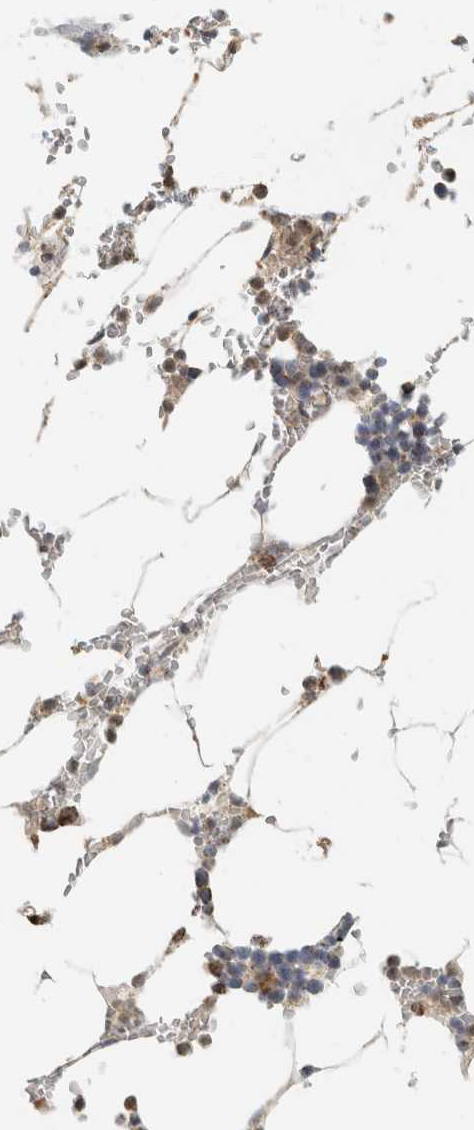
{"staining": {"intensity": "moderate", "quantity": "25%-75%", "location": "cytoplasmic/membranous"}, "tissue": "bone marrow", "cell_type": "Hematopoietic cells", "image_type": "normal", "snomed": [{"axis": "morphology", "description": "Normal tissue, NOS"}, {"axis": "topography", "description": "Bone marrow"}], "caption": "Approximately 25%-75% of hematopoietic cells in benign bone marrow show moderate cytoplasmic/membranous protein expression as visualized by brown immunohistochemical staining.", "gene": "CAPG", "patient": {"sex": "male", "age": 70}}